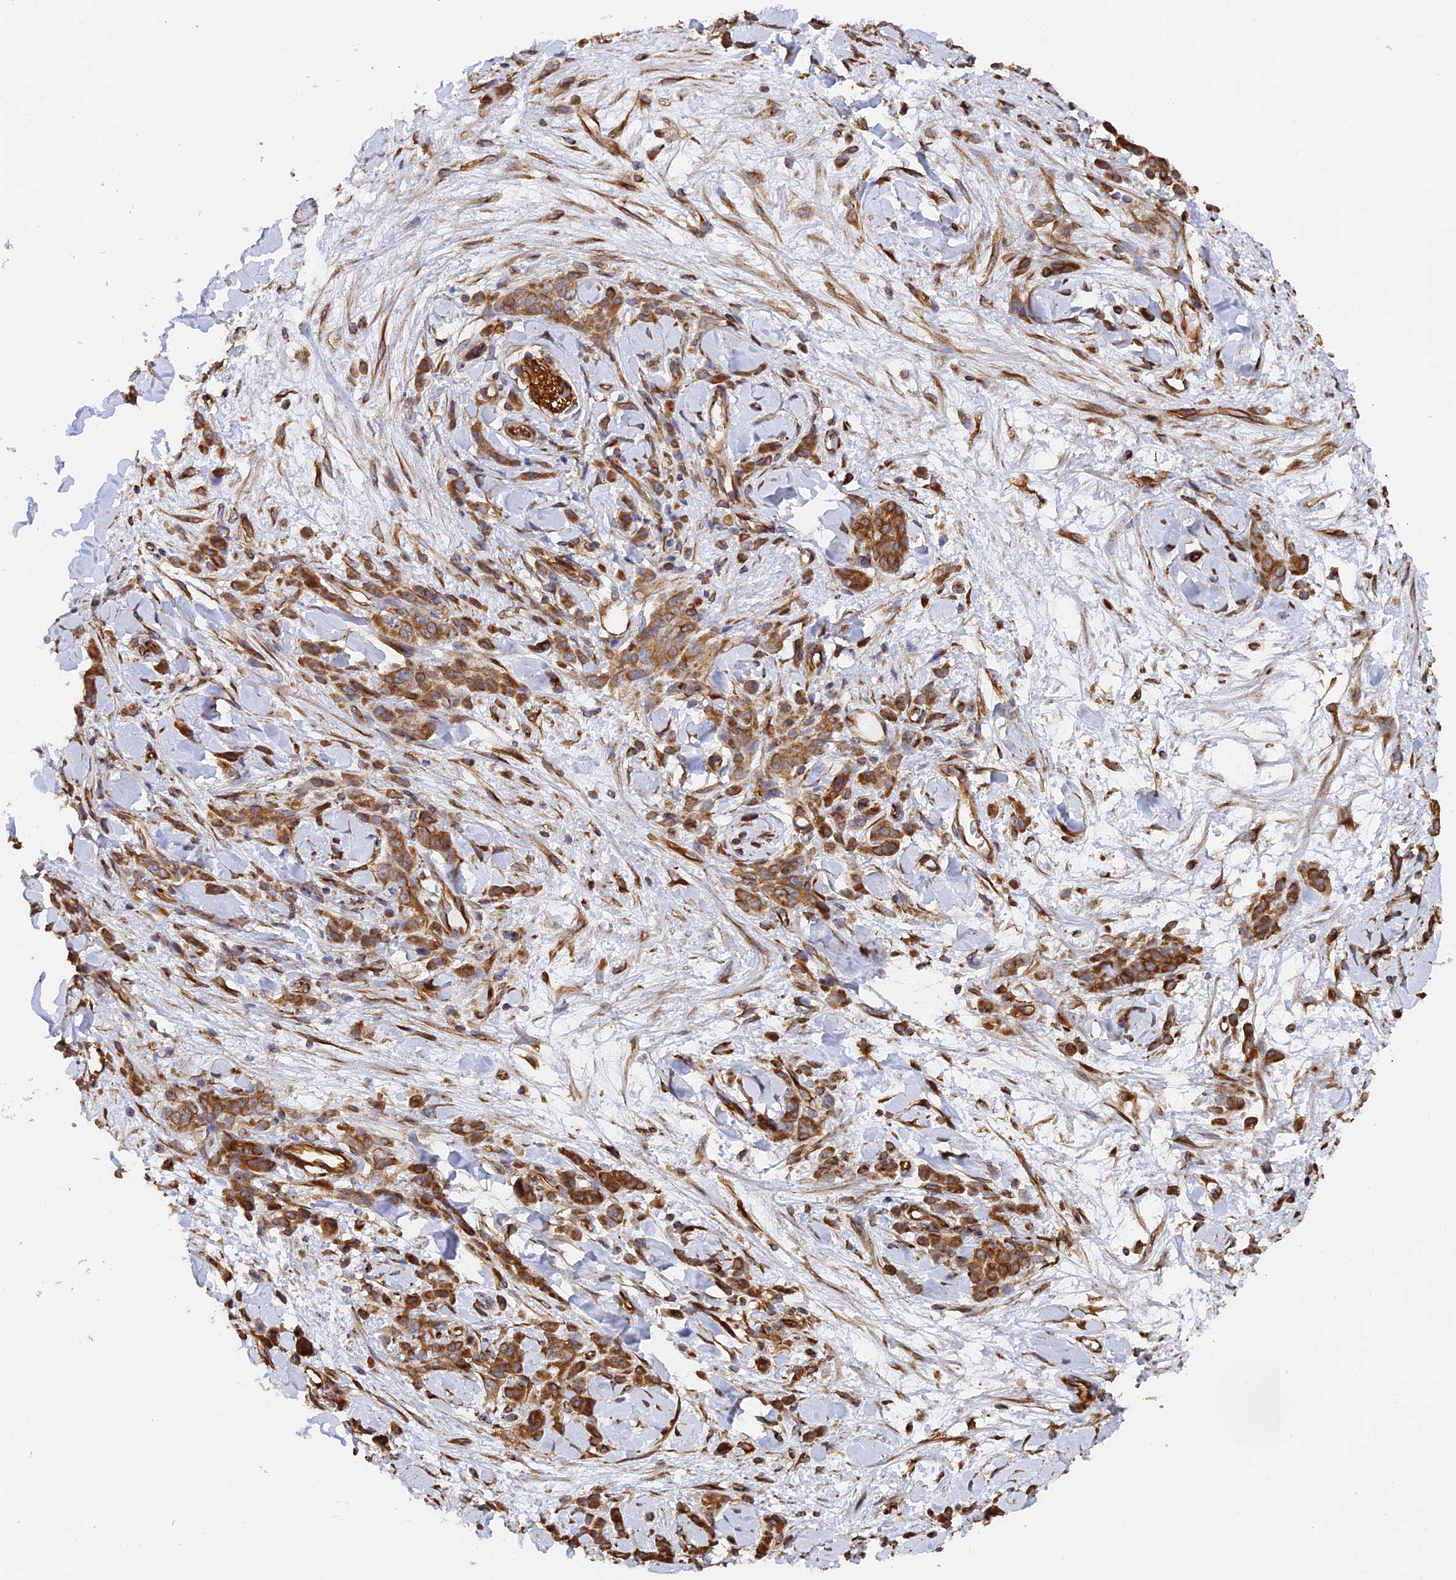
{"staining": {"intensity": "strong", "quantity": "25%-75%", "location": "cytoplasmic/membranous"}, "tissue": "stomach cancer", "cell_type": "Tumor cells", "image_type": "cancer", "snomed": [{"axis": "morphology", "description": "Normal tissue, NOS"}, {"axis": "morphology", "description": "Adenocarcinoma, NOS"}, {"axis": "topography", "description": "Stomach"}], "caption": "This is an image of immunohistochemistry (IHC) staining of stomach cancer (adenocarcinoma), which shows strong staining in the cytoplasmic/membranous of tumor cells.", "gene": "WBP11", "patient": {"sex": "male", "age": 82}}